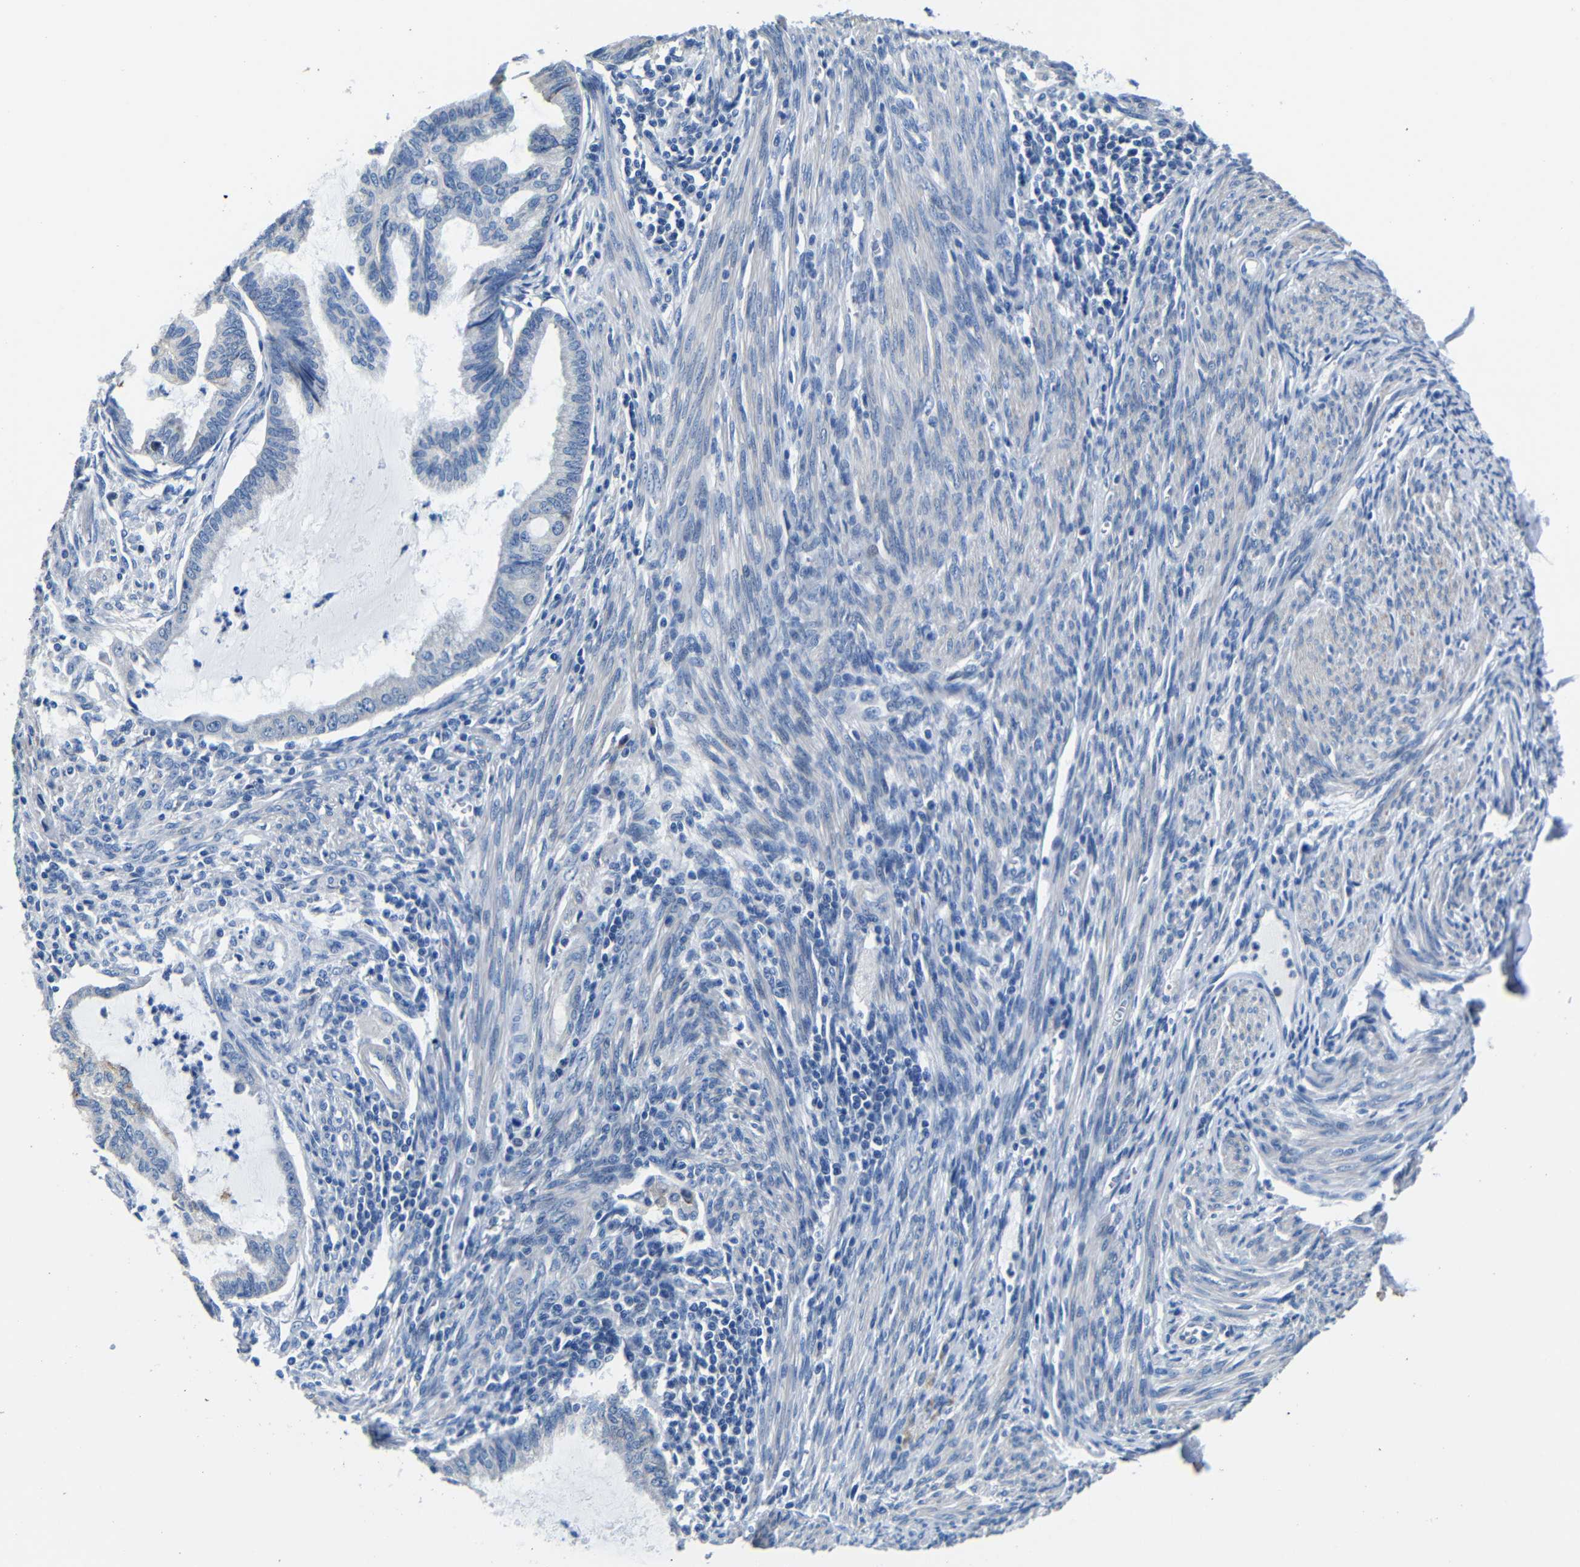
{"staining": {"intensity": "negative", "quantity": "none", "location": "none"}, "tissue": "cervical cancer", "cell_type": "Tumor cells", "image_type": "cancer", "snomed": [{"axis": "morphology", "description": "Normal tissue, NOS"}, {"axis": "morphology", "description": "Adenocarcinoma, NOS"}, {"axis": "topography", "description": "Cervix"}, {"axis": "topography", "description": "Endometrium"}], "caption": "This is a micrograph of IHC staining of adenocarcinoma (cervical), which shows no staining in tumor cells. Brightfield microscopy of immunohistochemistry stained with DAB (brown) and hematoxylin (blue), captured at high magnification.", "gene": "TNFAIP1", "patient": {"sex": "female", "age": 86}}